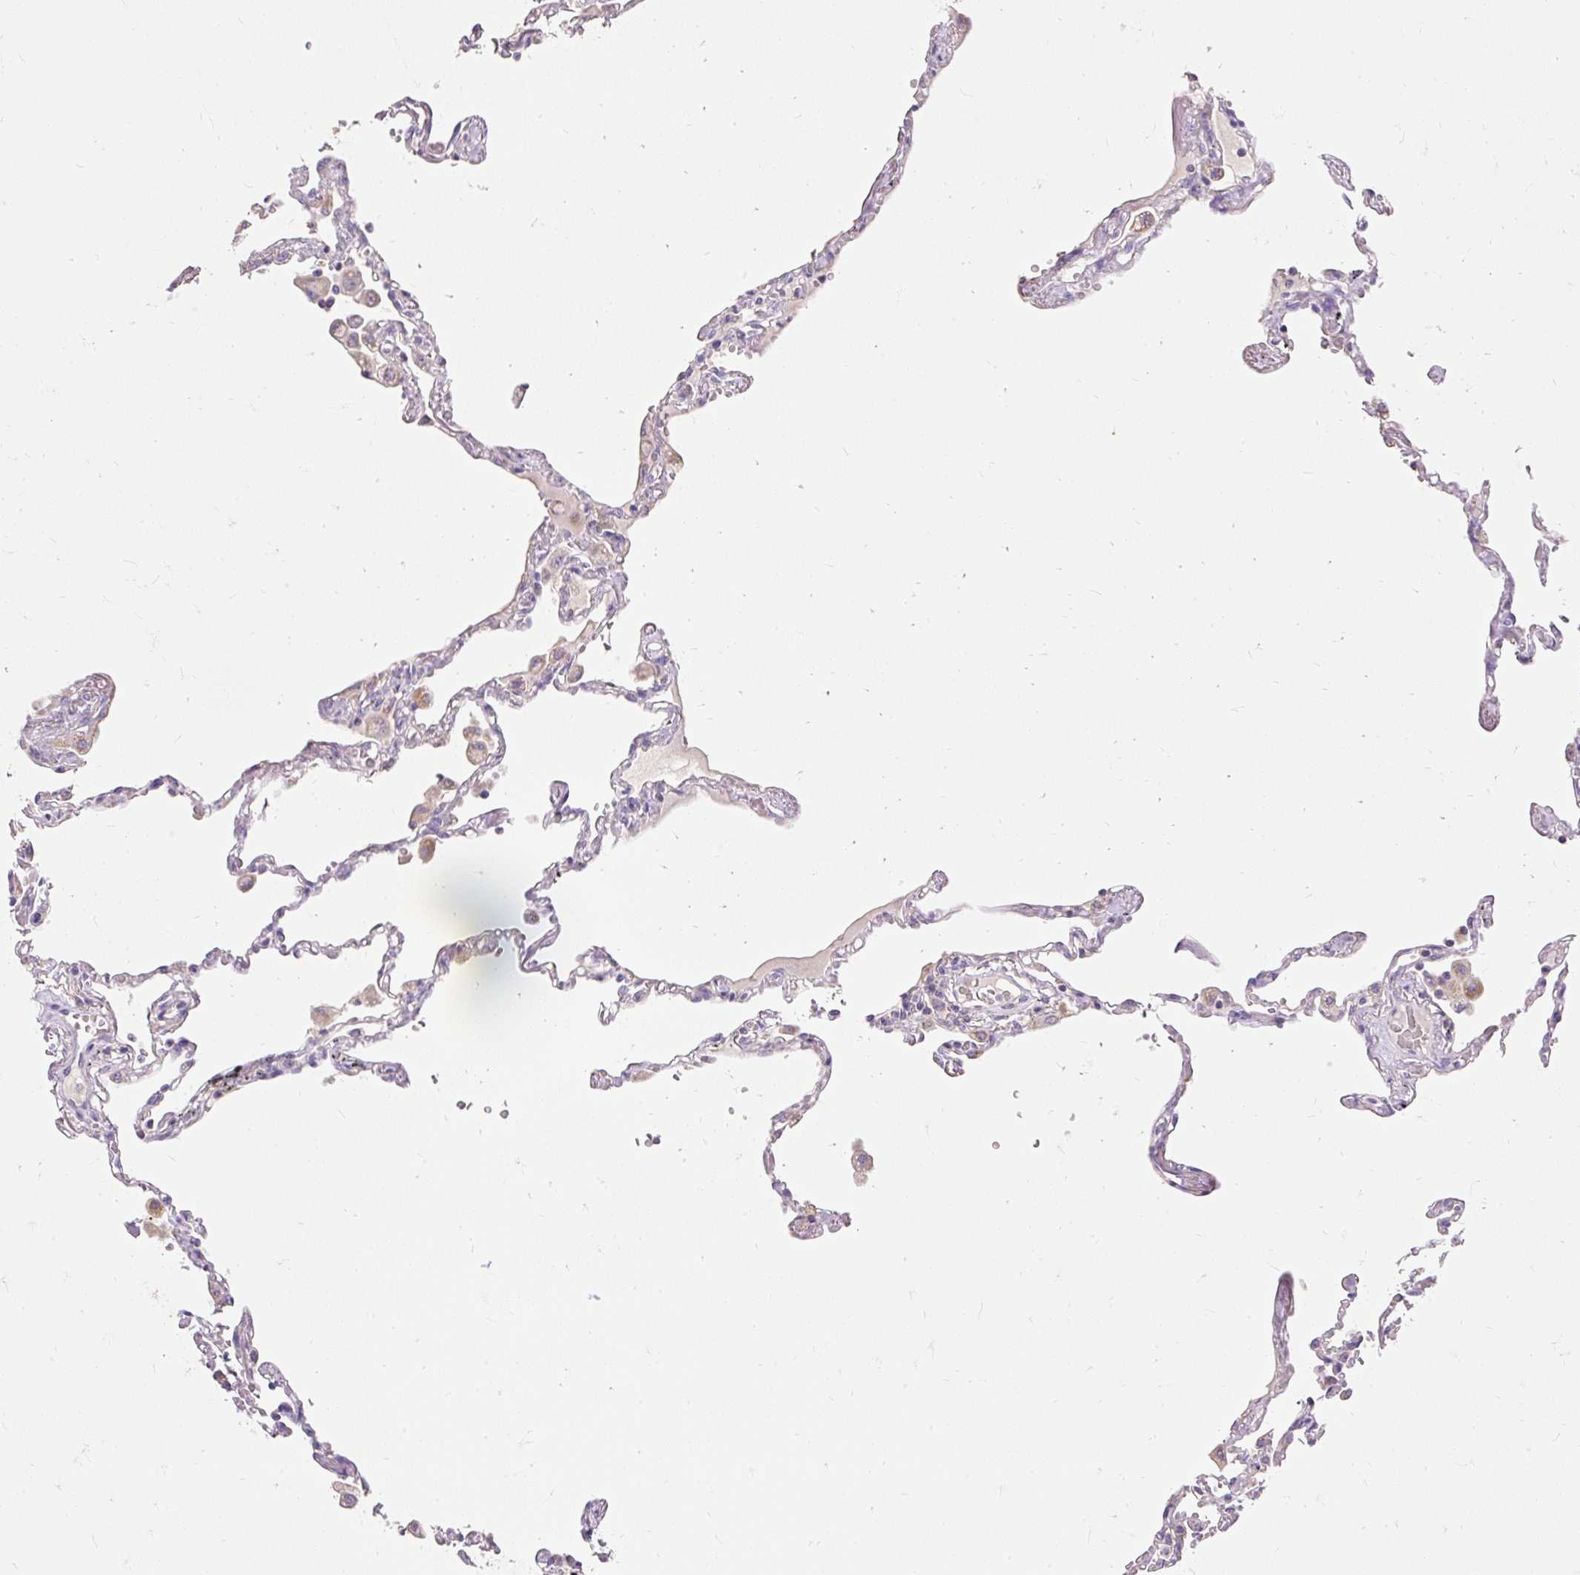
{"staining": {"intensity": "negative", "quantity": "none", "location": "none"}, "tissue": "lung", "cell_type": "Alveolar cells", "image_type": "normal", "snomed": [{"axis": "morphology", "description": "Normal tissue, NOS"}, {"axis": "topography", "description": "Lung"}], "caption": "IHC photomicrograph of benign lung: lung stained with DAB (3,3'-diaminobenzidine) displays no significant protein expression in alveolar cells. (DAB (3,3'-diaminobenzidine) immunohistochemistry (IHC) with hematoxylin counter stain).", "gene": "PMAIP1", "patient": {"sex": "female", "age": 67}}